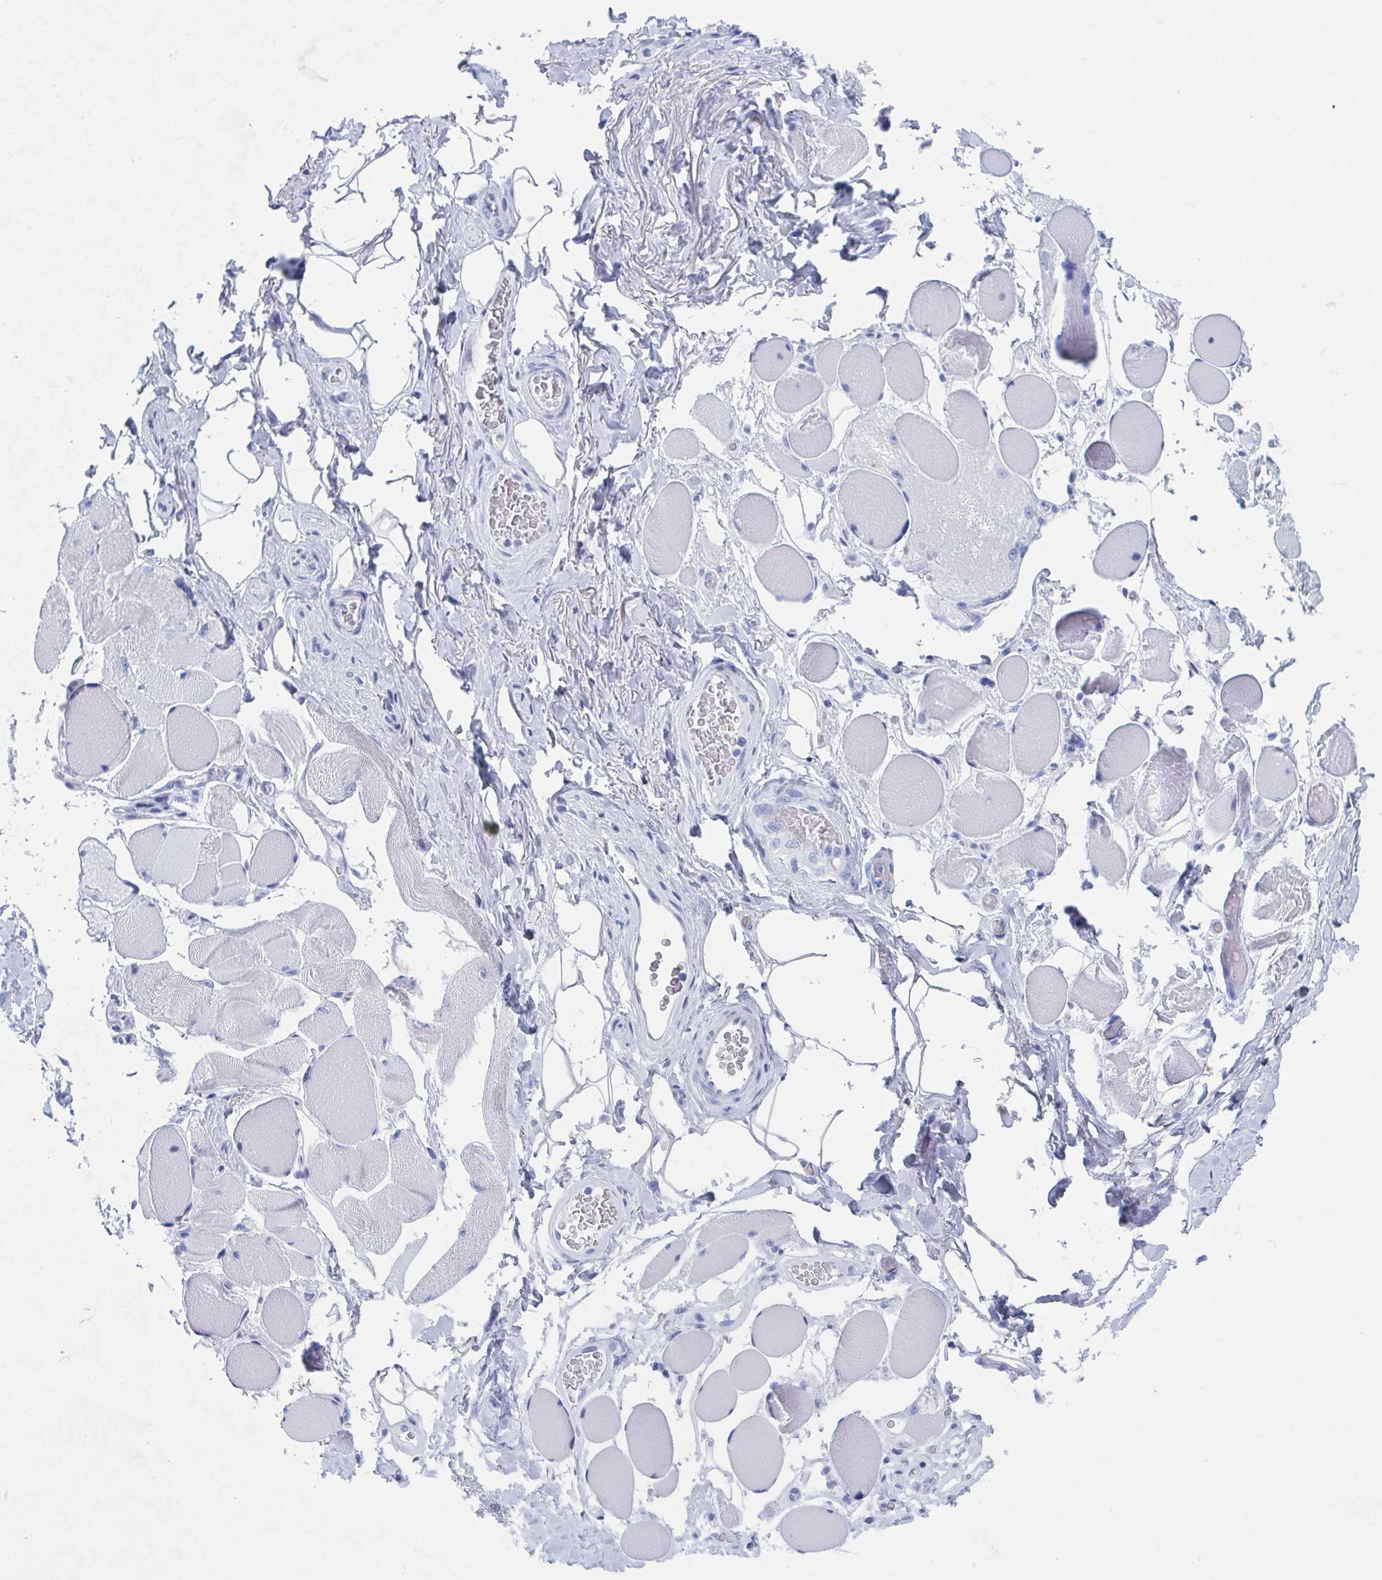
{"staining": {"intensity": "negative", "quantity": "none", "location": "none"}, "tissue": "skeletal muscle", "cell_type": "Myocytes", "image_type": "normal", "snomed": [{"axis": "morphology", "description": "Normal tissue, NOS"}, {"axis": "topography", "description": "Skeletal muscle"}, {"axis": "topography", "description": "Anal"}, {"axis": "topography", "description": "Peripheral nerve tissue"}], "caption": "Myocytes show no significant positivity in normal skeletal muscle. Nuclei are stained in blue.", "gene": "C10orf53", "patient": {"sex": "male", "age": 53}}